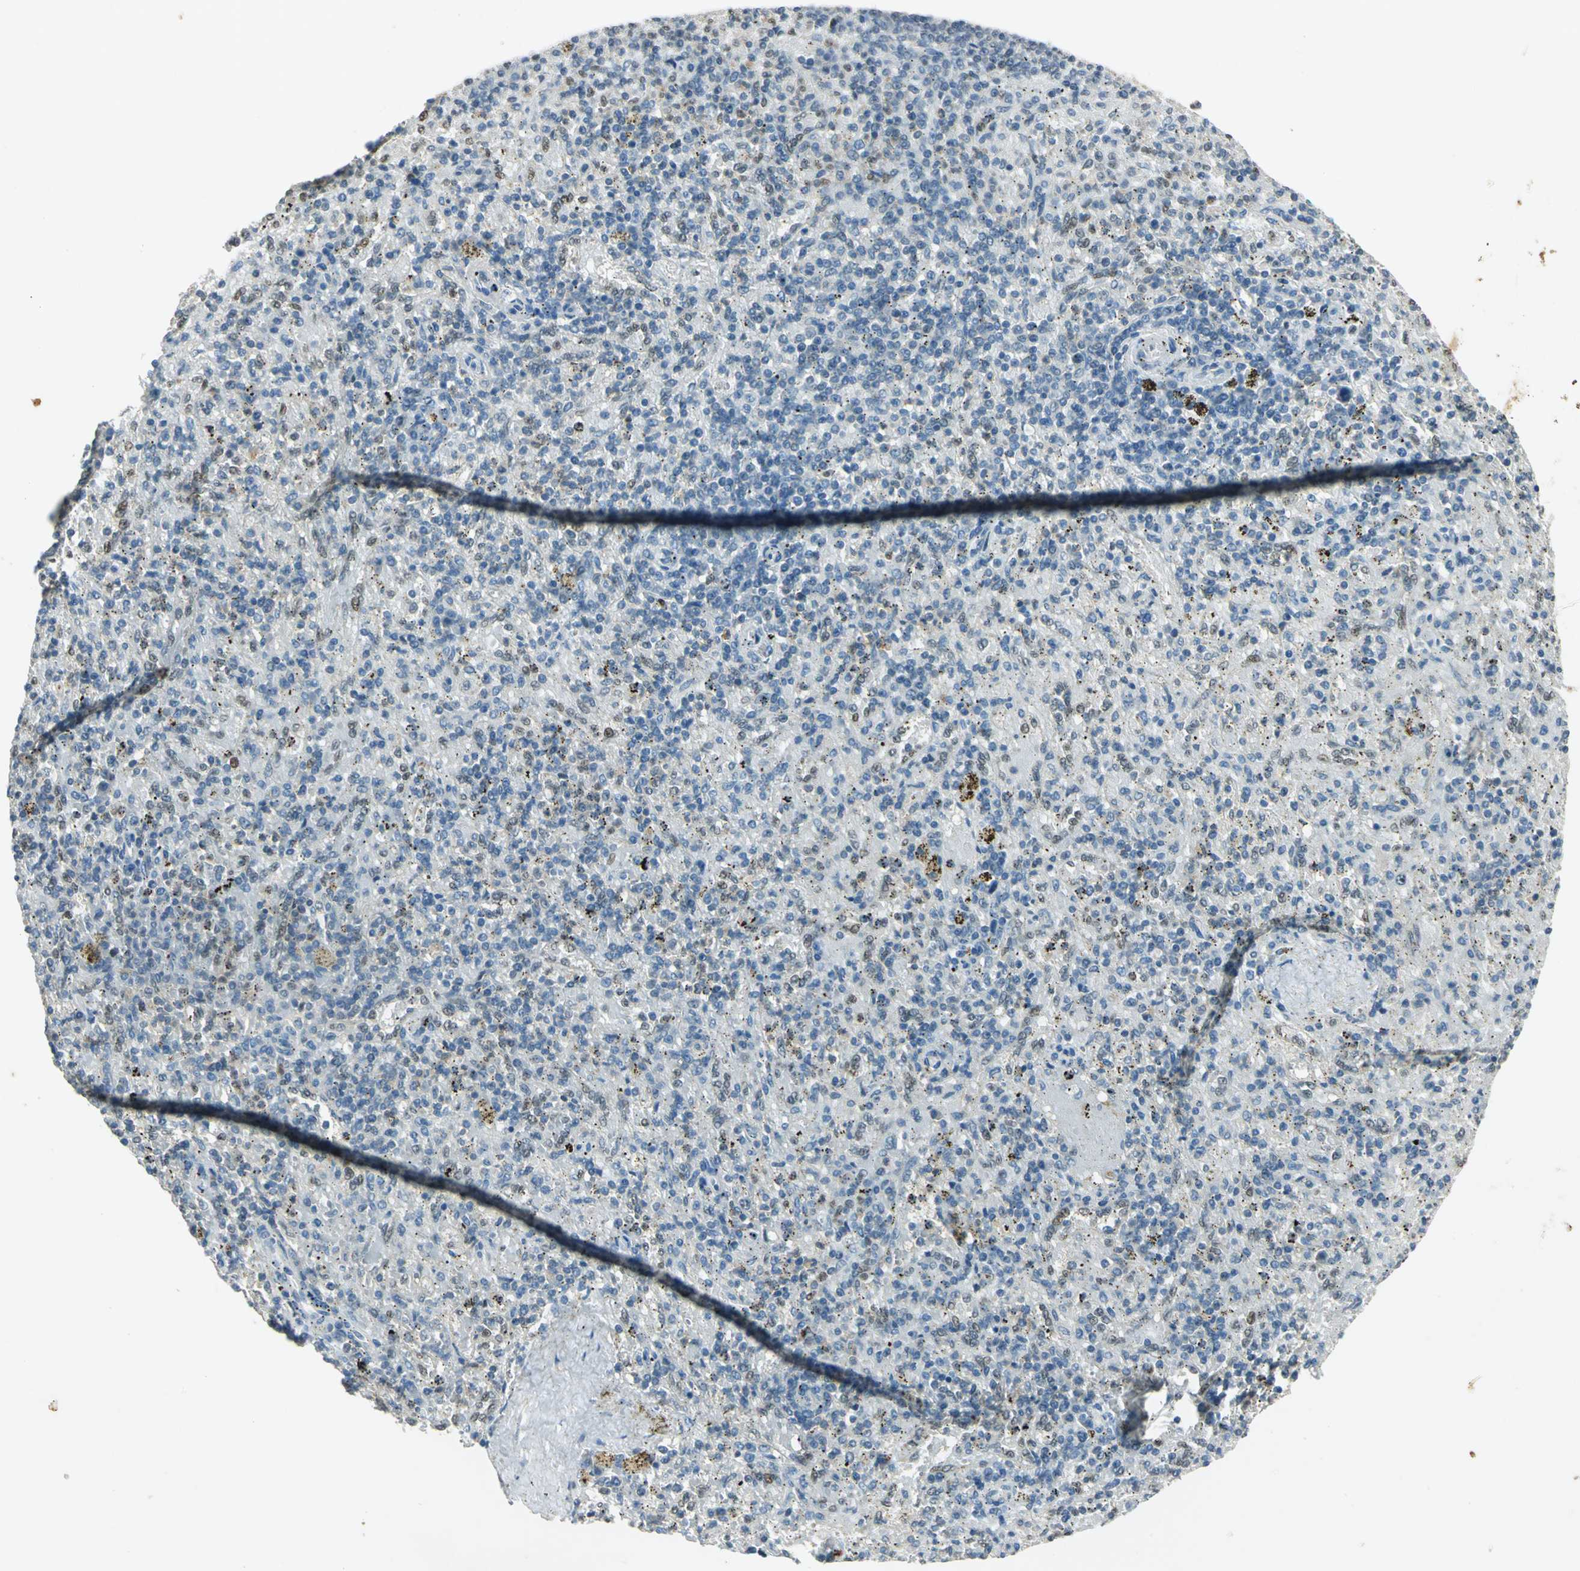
{"staining": {"intensity": "weak", "quantity": "<25%", "location": "cytoplasmic/membranous"}, "tissue": "spleen", "cell_type": "Cells in red pulp", "image_type": "normal", "snomed": [{"axis": "morphology", "description": "Normal tissue, NOS"}, {"axis": "topography", "description": "Spleen"}], "caption": "Immunohistochemistry histopathology image of normal spleen stained for a protein (brown), which shows no positivity in cells in red pulp.", "gene": "BIRC2", "patient": {"sex": "female", "age": 43}}